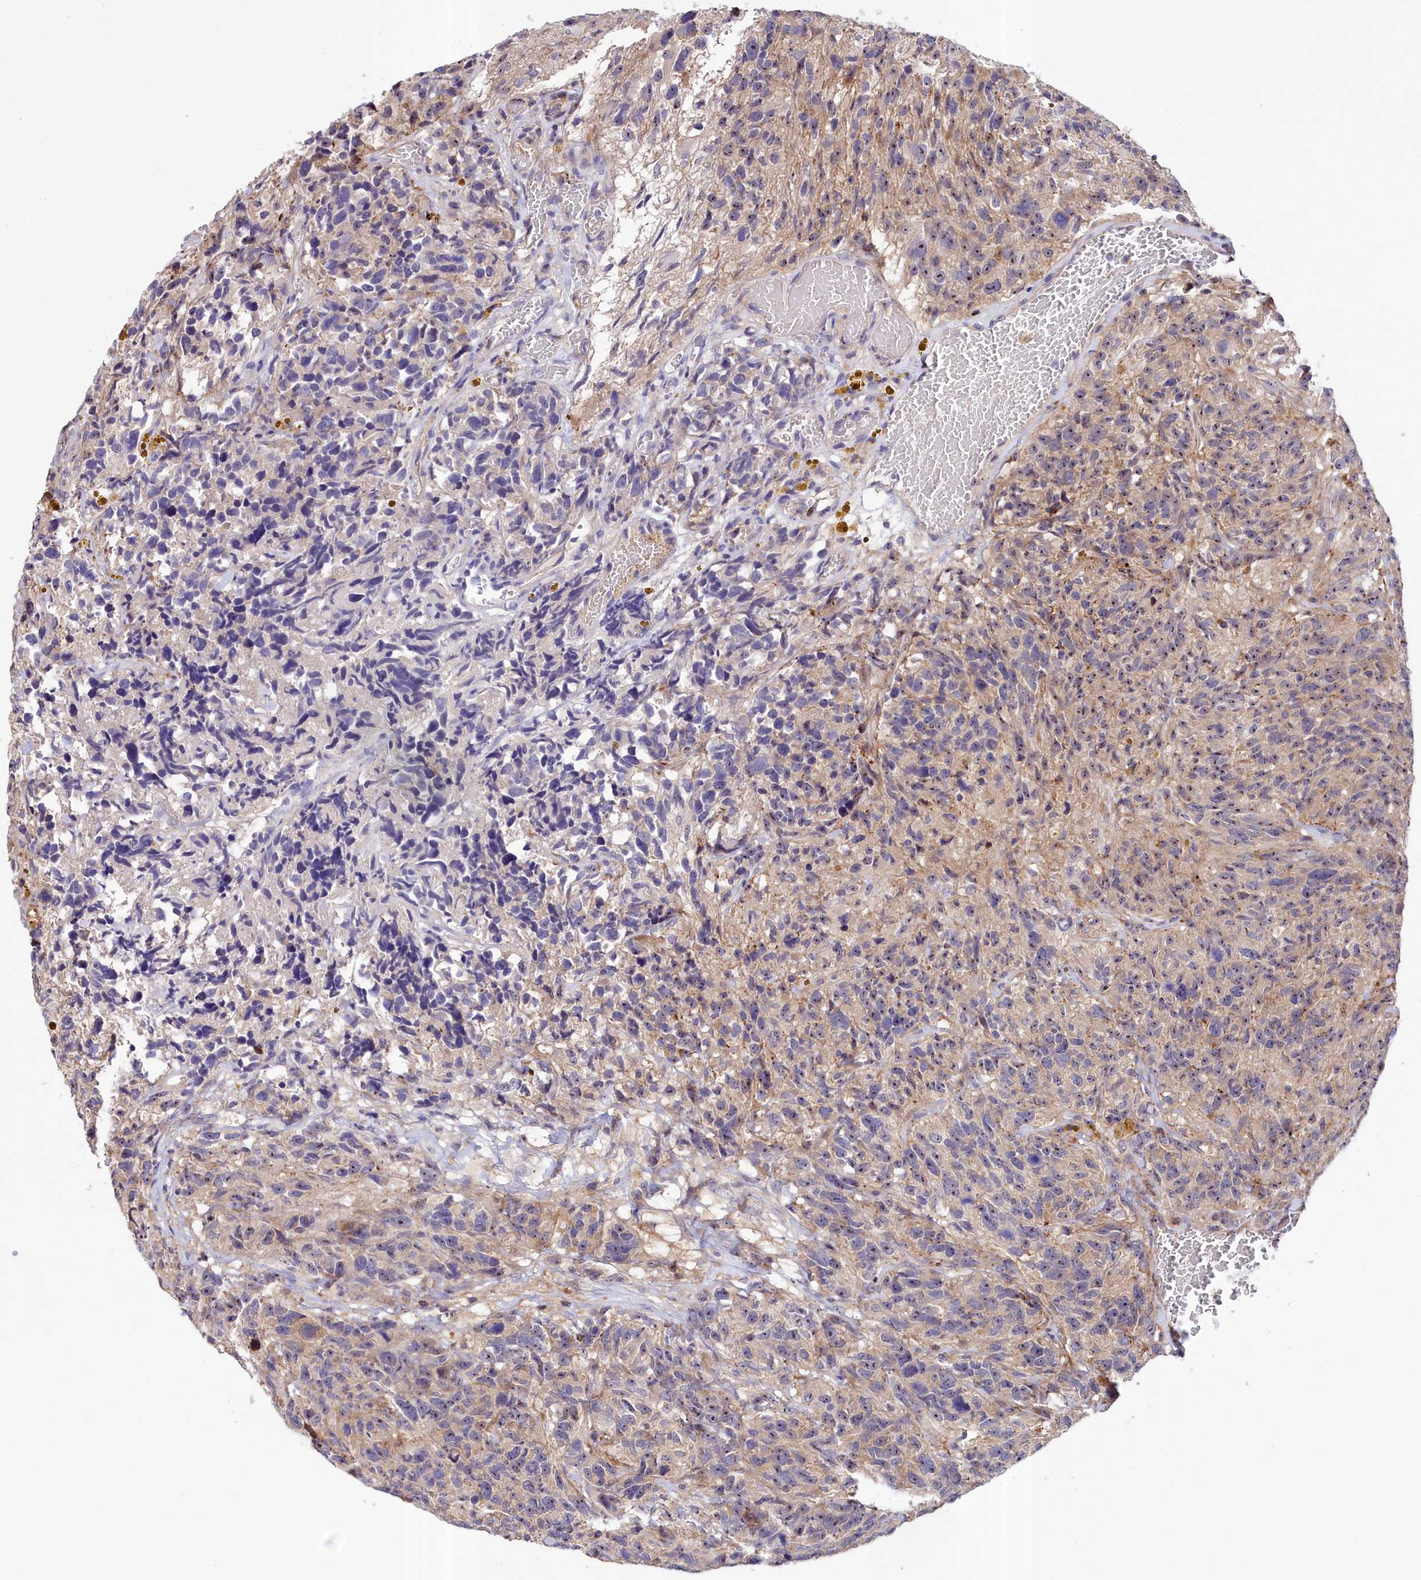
{"staining": {"intensity": "weak", "quantity": "25%-75%", "location": "cytoplasmic/membranous,nuclear"}, "tissue": "glioma", "cell_type": "Tumor cells", "image_type": "cancer", "snomed": [{"axis": "morphology", "description": "Glioma, malignant, High grade"}, {"axis": "topography", "description": "Brain"}], "caption": "This photomicrograph exhibits immunohistochemistry staining of malignant high-grade glioma, with low weak cytoplasmic/membranous and nuclear positivity in approximately 25%-75% of tumor cells.", "gene": "NEURL4", "patient": {"sex": "male", "age": 69}}